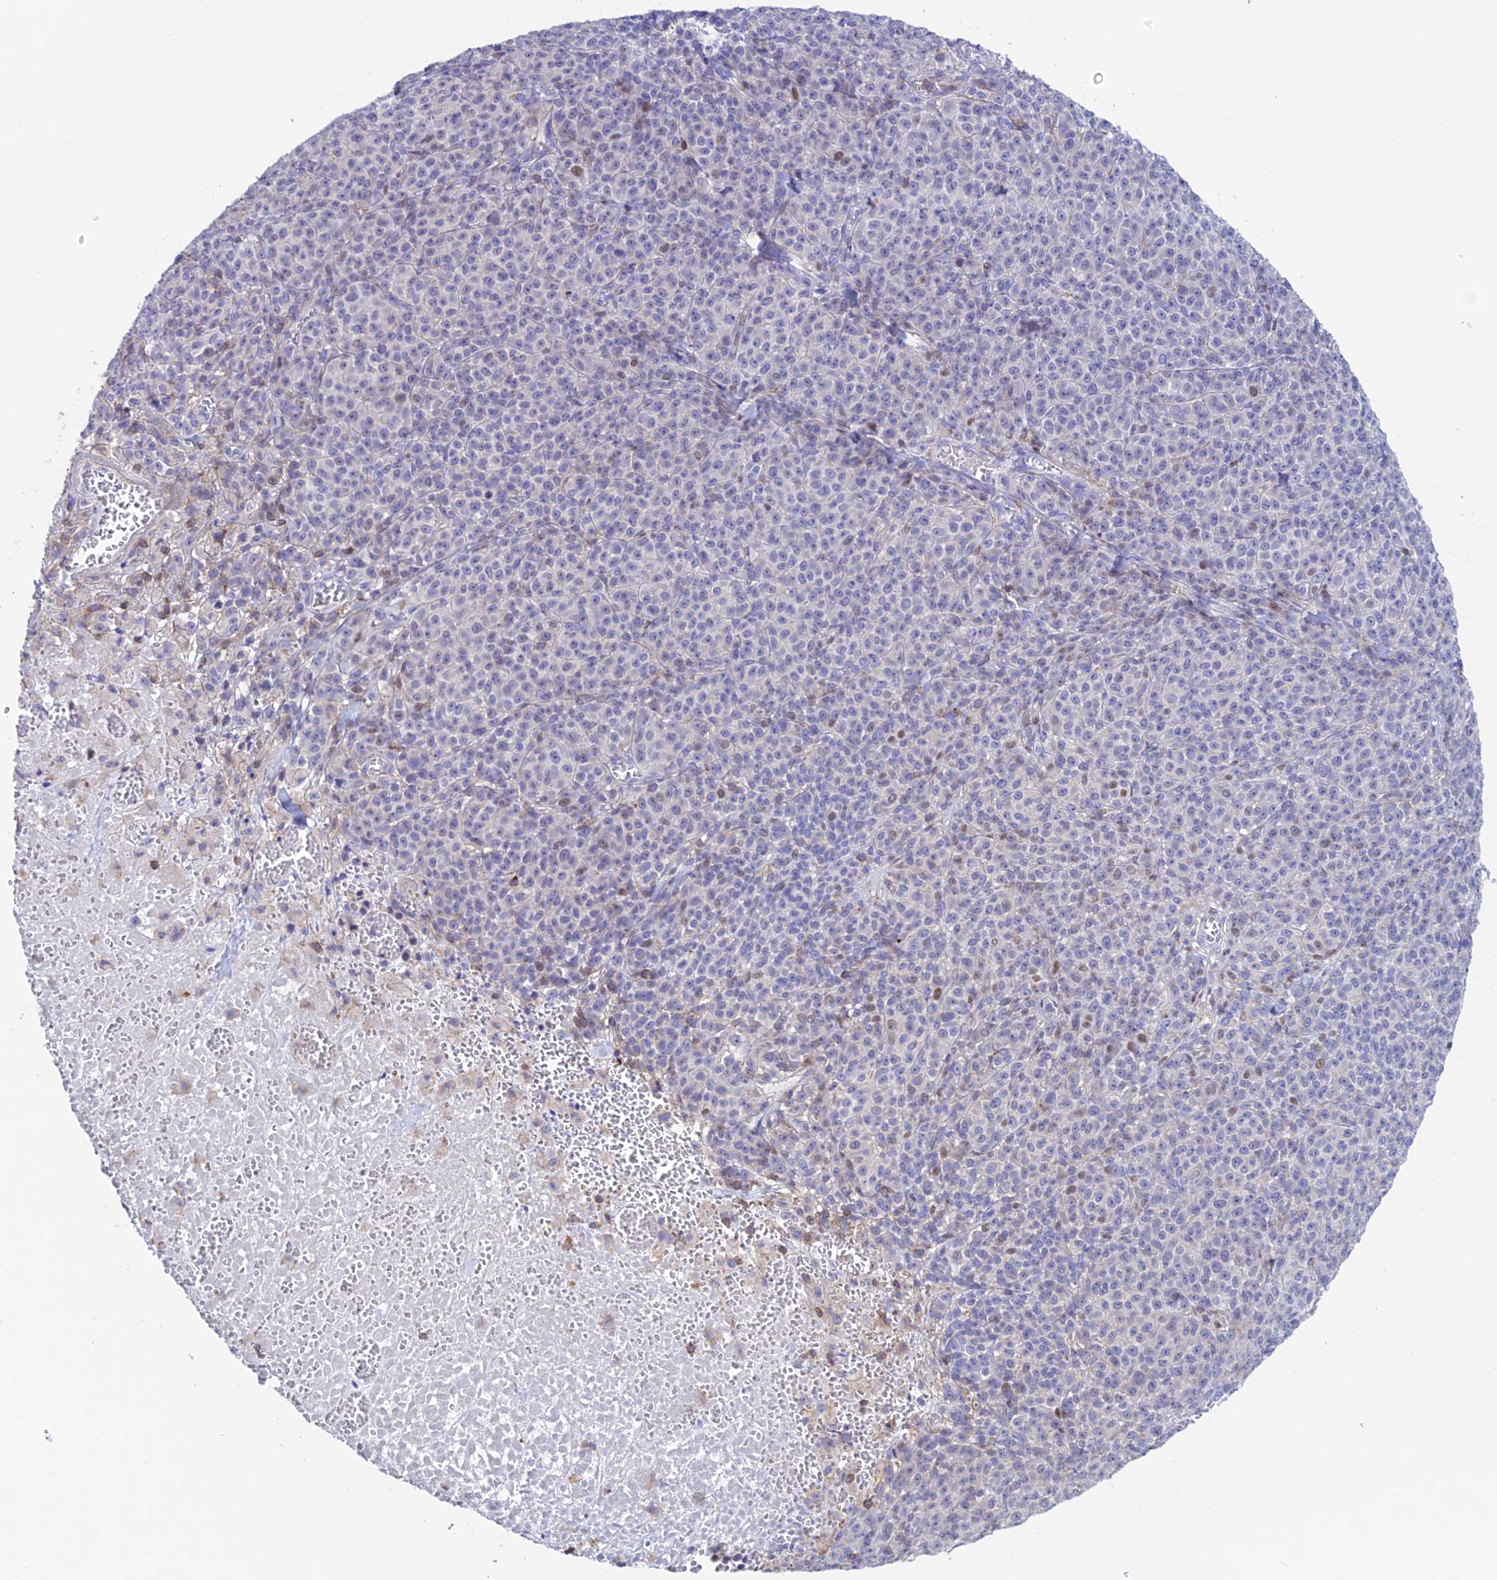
{"staining": {"intensity": "negative", "quantity": "none", "location": "none"}, "tissue": "melanoma", "cell_type": "Tumor cells", "image_type": "cancer", "snomed": [{"axis": "morphology", "description": "Normal tissue, NOS"}, {"axis": "morphology", "description": "Malignant melanoma, NOS"}, {"axis": "topography", "description": "Skin"}], "caption": "High power microscopy histopathology image of an immunohistochemistry (IHC) micrograph of melanoma, revealing no significant expression in tumor cells. (DAB immunohistochemistry (IHC), high magnification).", "gene": "PRIM1", "patient": {"sex": "female", "age": 34}}